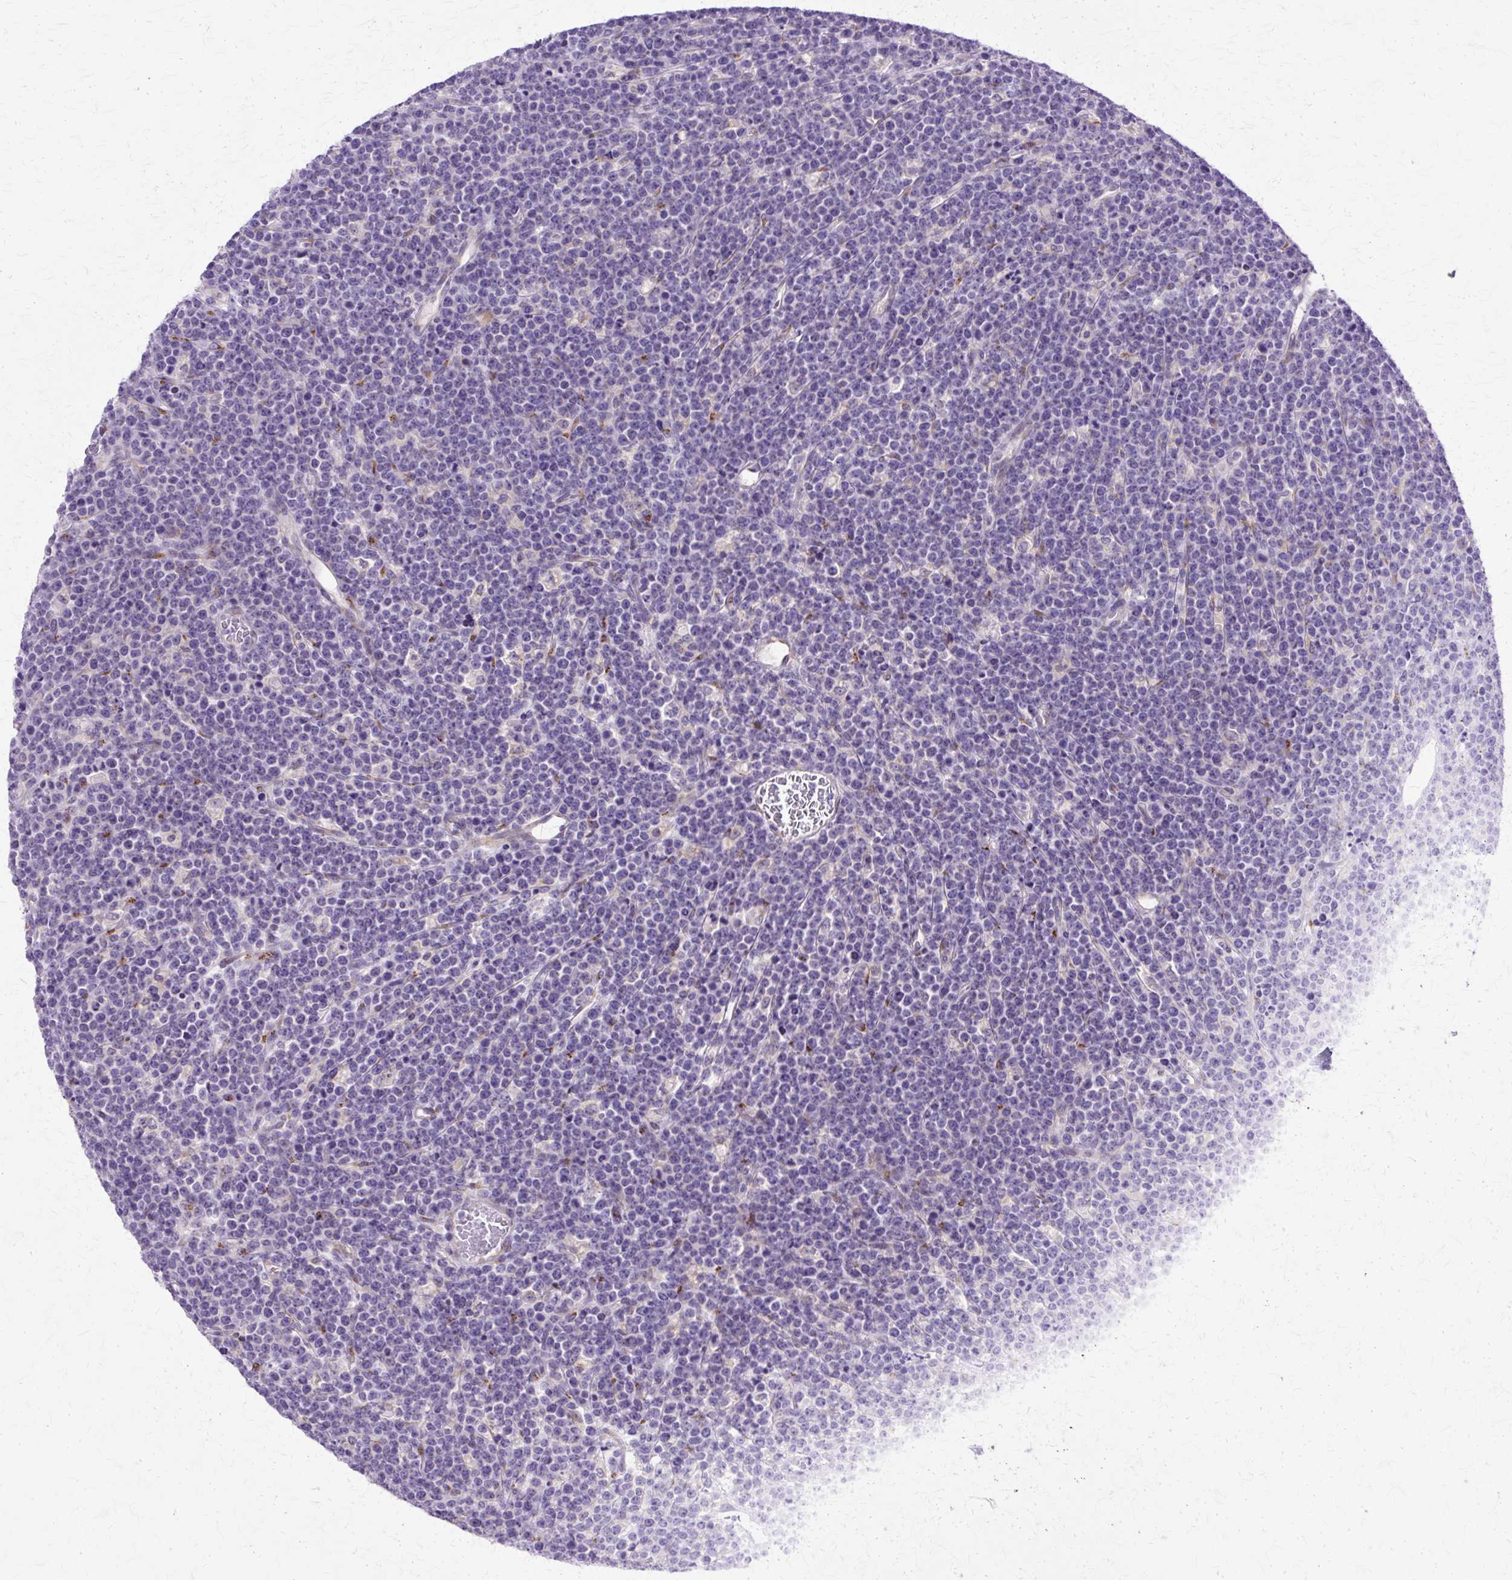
{"staining": {"intensity": "negative", "quantity": "none", "location": "none"}, "tissue": "lymphoma", "cell_type": "Tumor cells", "image_type": "cancer", "snomed": [{"axis": "morphology", "description": "Malignant lymphoma, non-Hodgkin's type, High grade"}, {"axis": "topography", "description": "Ovary"}], "caption": "Immunohistochemical staining of human lymphoma shows no significant positivity in tumor cells.", "gene": "TBC1D3G", "patient": {"sex": "female", "age": 56}}